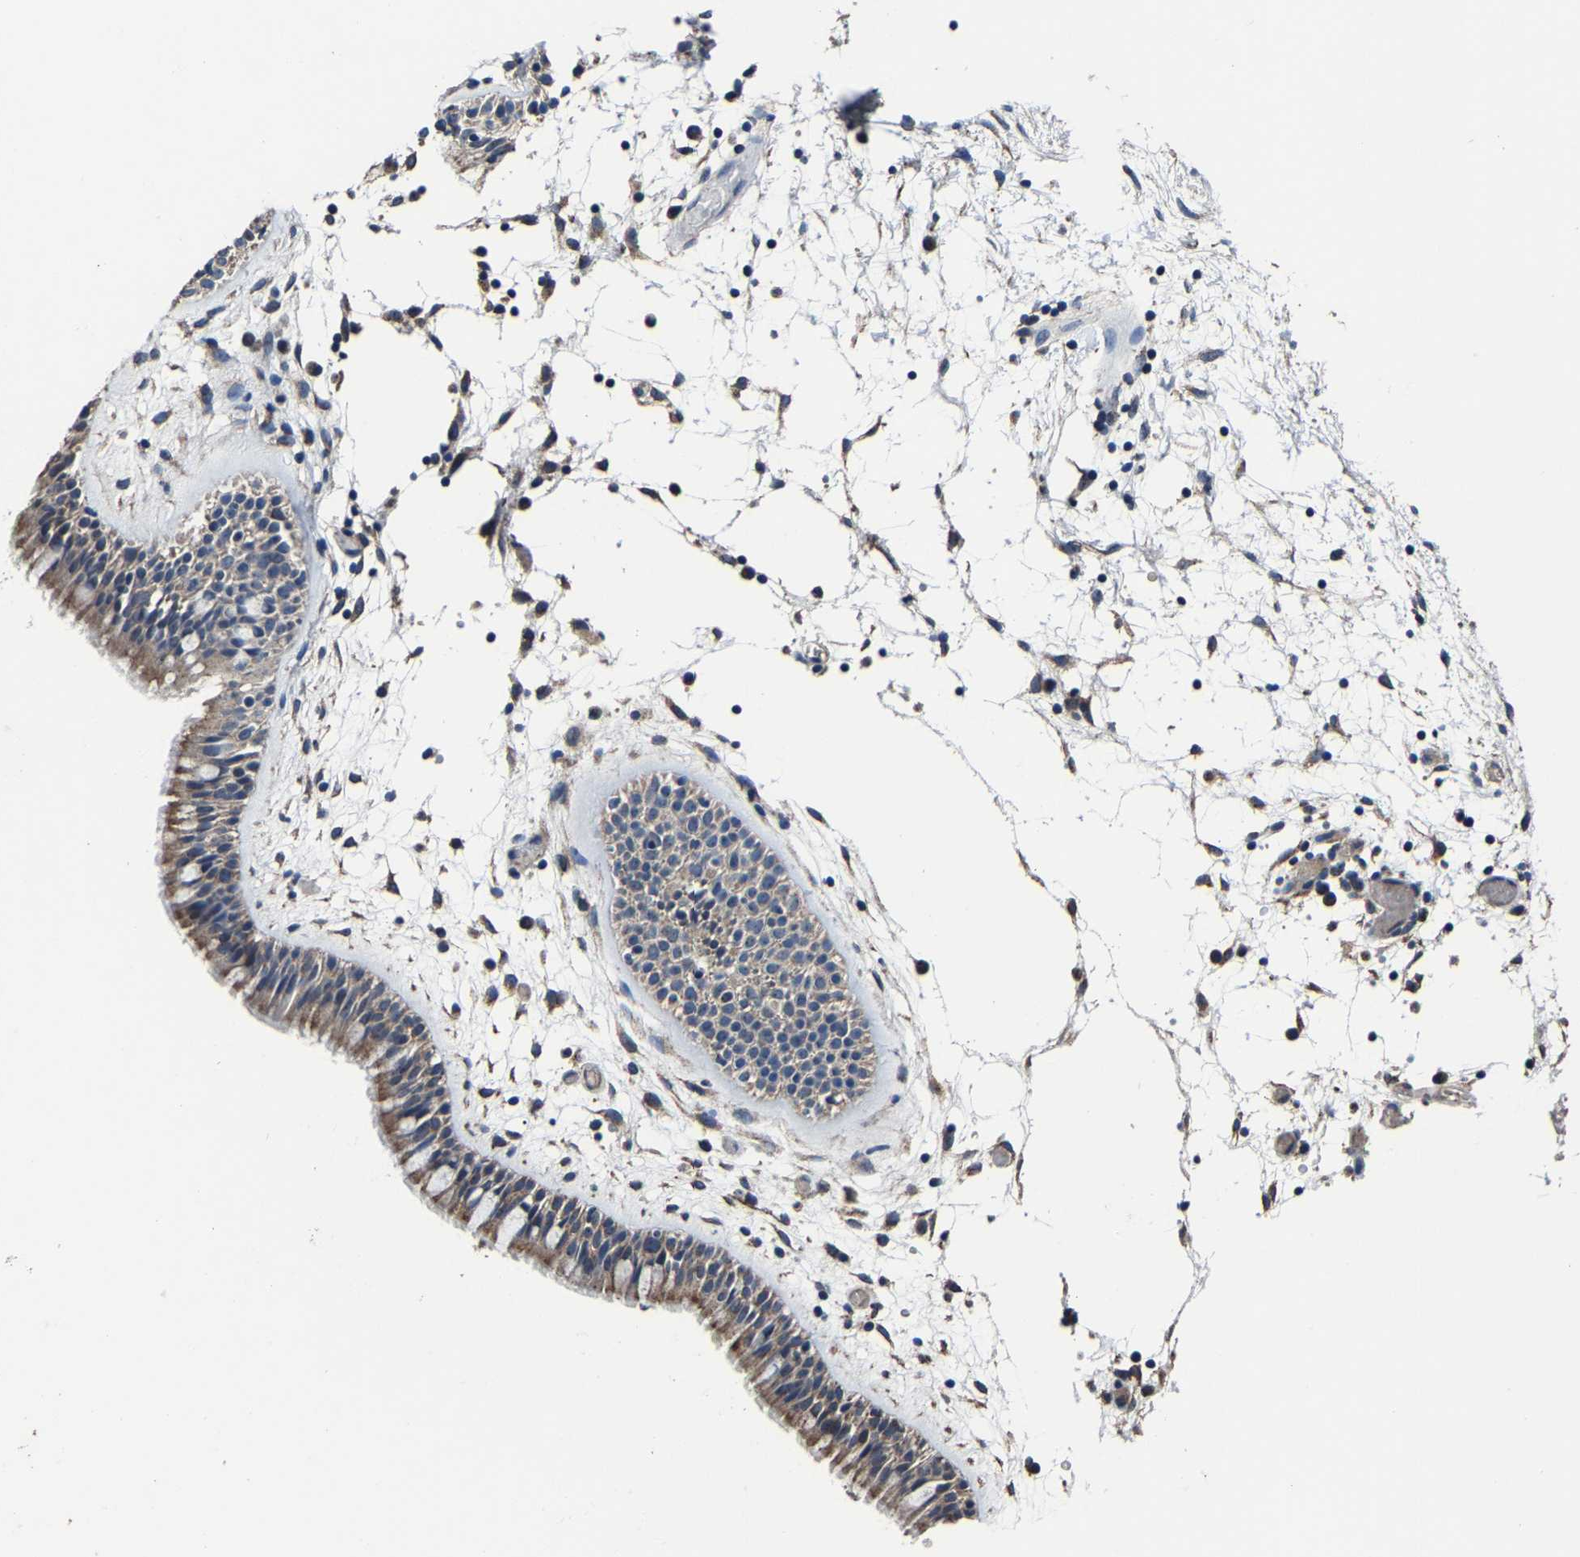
{"staining": {"intensity": "moderate", "quantity": ">75%", "location": "cytoplasmic/membranous"}, "tissue": "nasopharynx", "cell_type": "Respiratory epithelial cells", "image_type": "normal", "snomed": [{"axis": "morphology", "description": "Normal tissue, NOS"}, {"axis": "morphology", "description": "Inflammation, NOS"}, {"axis": "topography", "description": "Nasopharynx"}], "caption": "About >75% of respiratory epithelial cells in unremarkable nasopharynx demonstrate moderate cytoplasmic/membranous protein expression as visualized by brown immunohistochemical staining.", "gene": "ZCCHC7", "patient": {"sex": "male", "age": 48}}